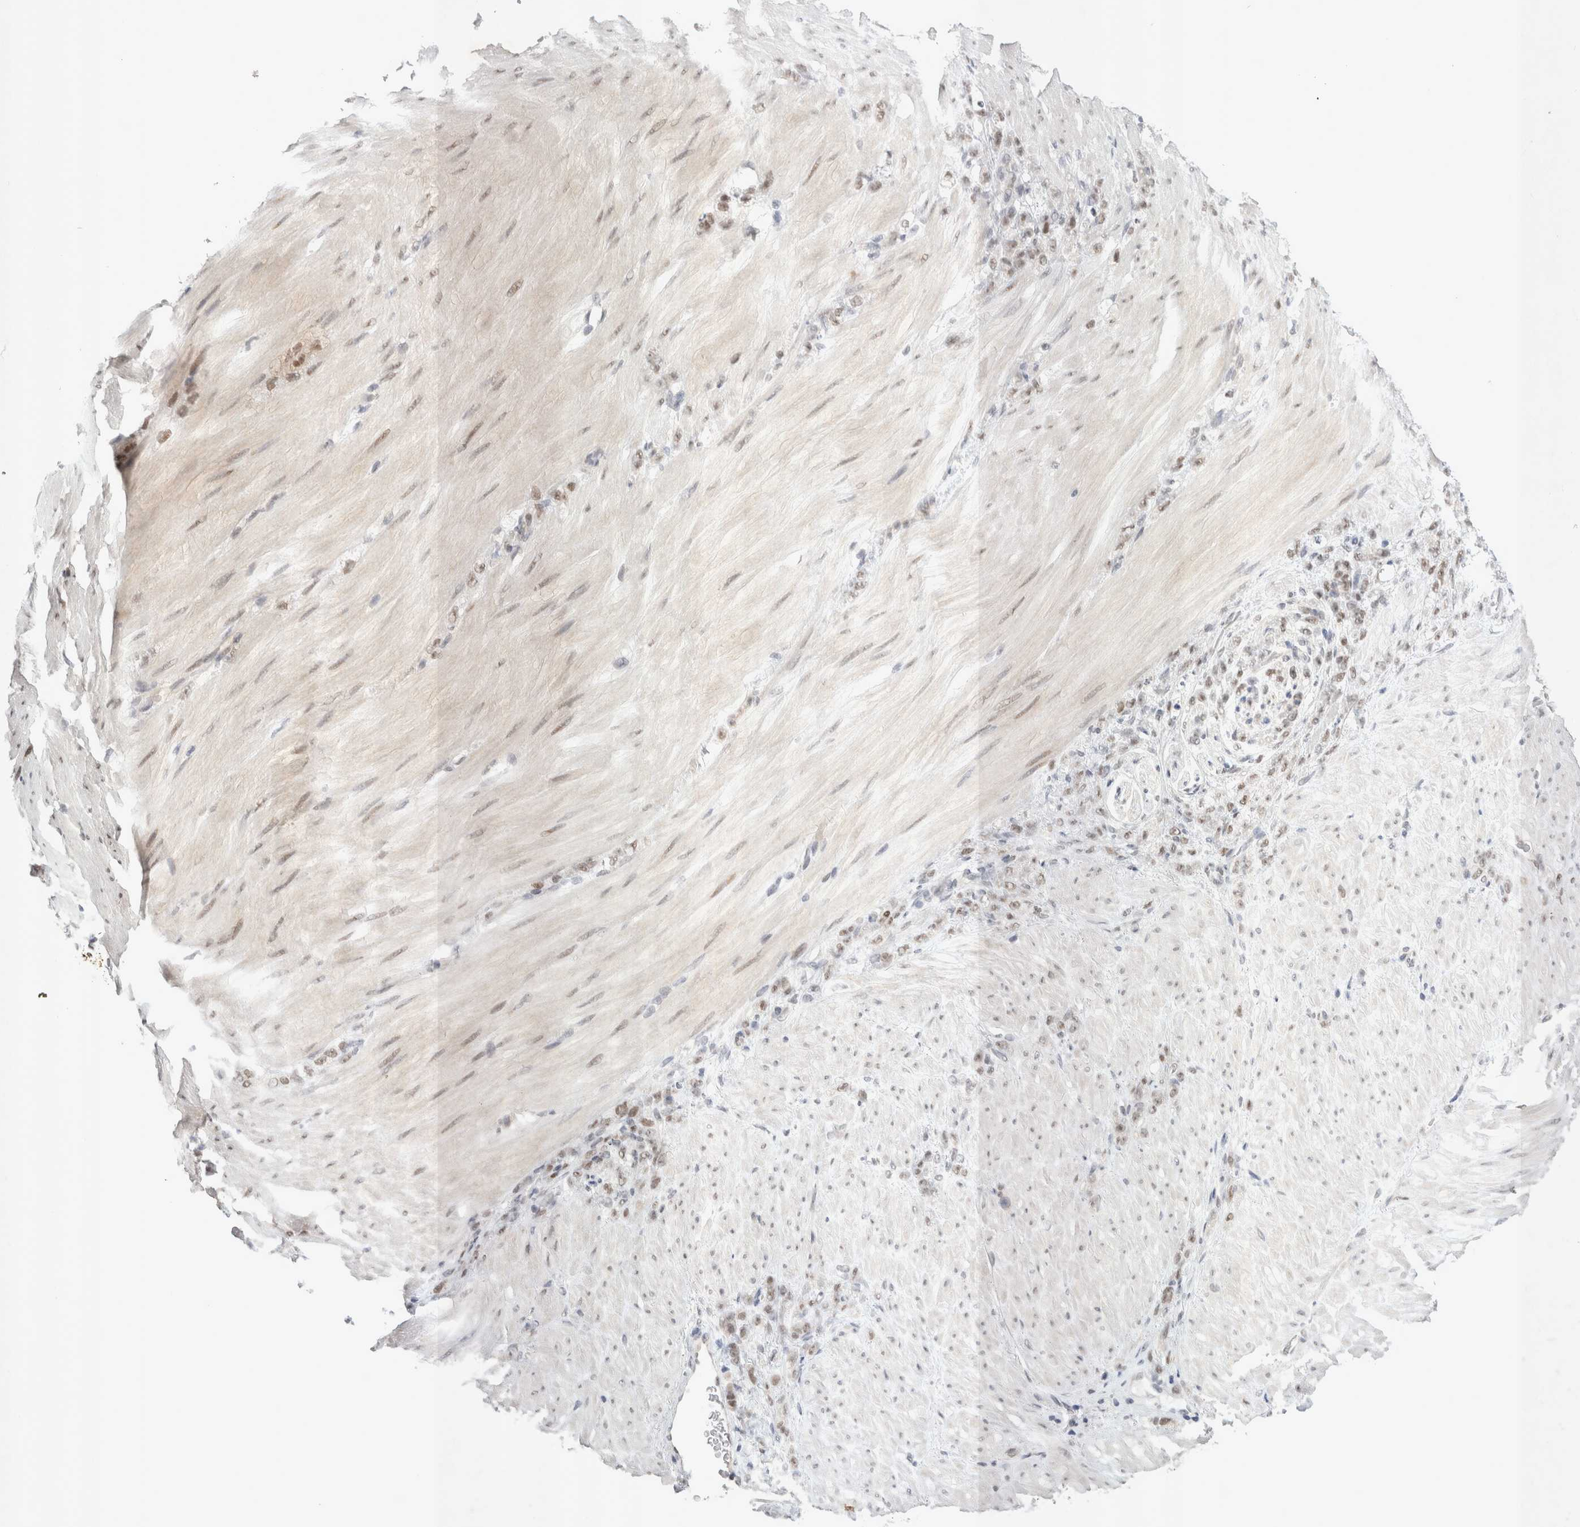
{"staining": {"intensity": "moderate", "quantity": "25%-75%", "location": "nuclear"}, "tissue": "stomach cancer", "cell_type": "Tumor cells", "image_type": "cancer", "snomed": [{"axis": "morphology", "description": "Normal tissue, NOS"}, {"axis": "morphology", "description": "Adenocarcinoma, NOS"}, {"axis": "topography", "description": "Stomach"}], "caption": "Brown immunohistochemical staining in human stomach adenocarcinoma demonstrates moderate nuclear staining in about 25%-75% of tumor cells.", "gene": "RECQL4", "patient": {"sex": "male", "age": 82}}